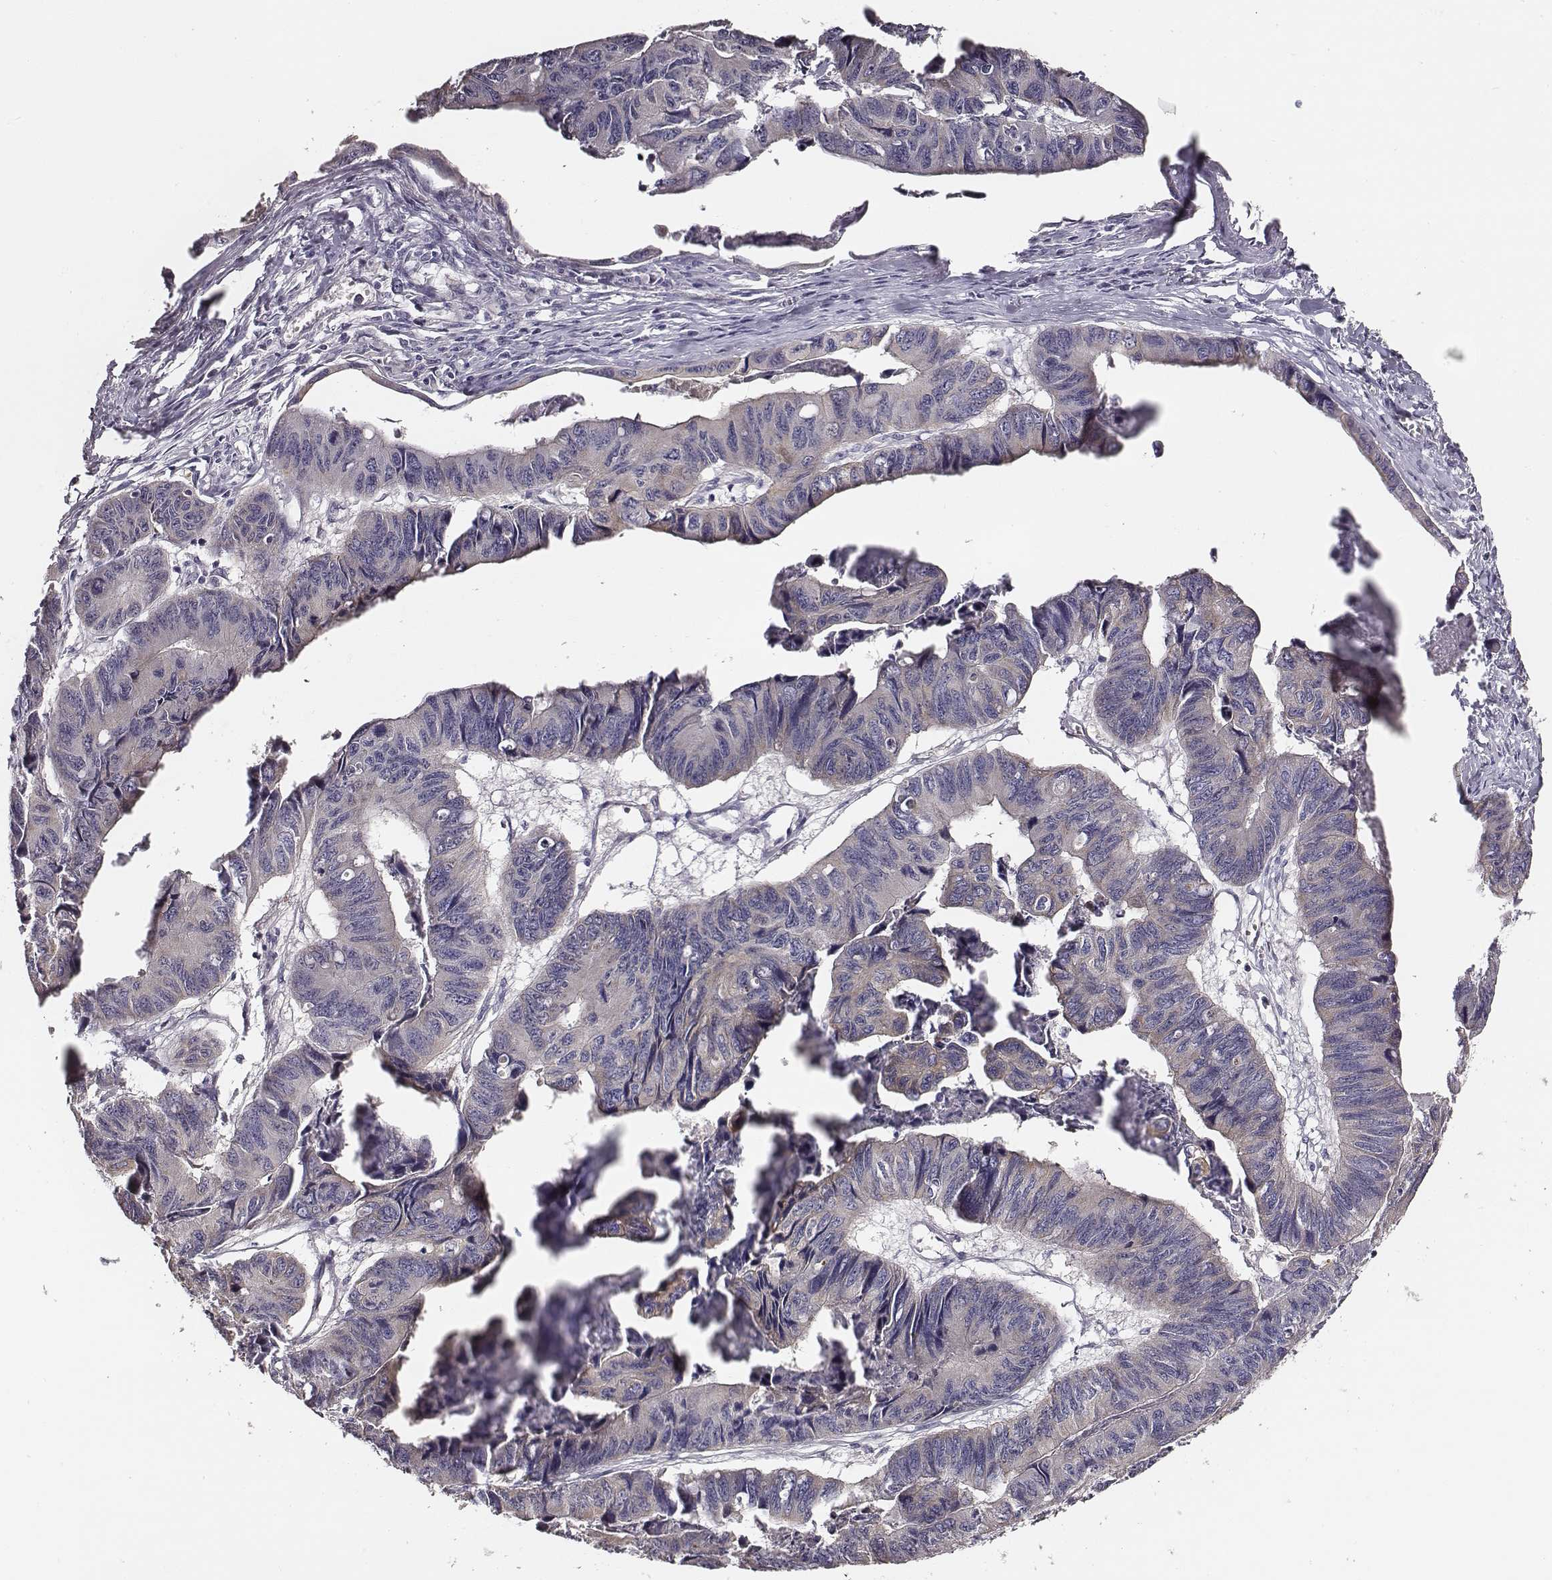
{"staining": {"intensity": "negative", "quantity": "none", "location": "none"}, "tissue": "stomach cancer", "cell_type": "Tumor cells", "image_type": "cancer", "snomed": [{"axis": "morphology", "description": "Adenocarcinoma, NOS"}, {"axis": "topography", "description": "Stomach, lower"}], "caption": "Micrograph shows no protein expression in tumor cells of adenocarcinoma (stomach) tissue.", "gene": "AADAT", "patient": {"sex": "male", "age": 77}}